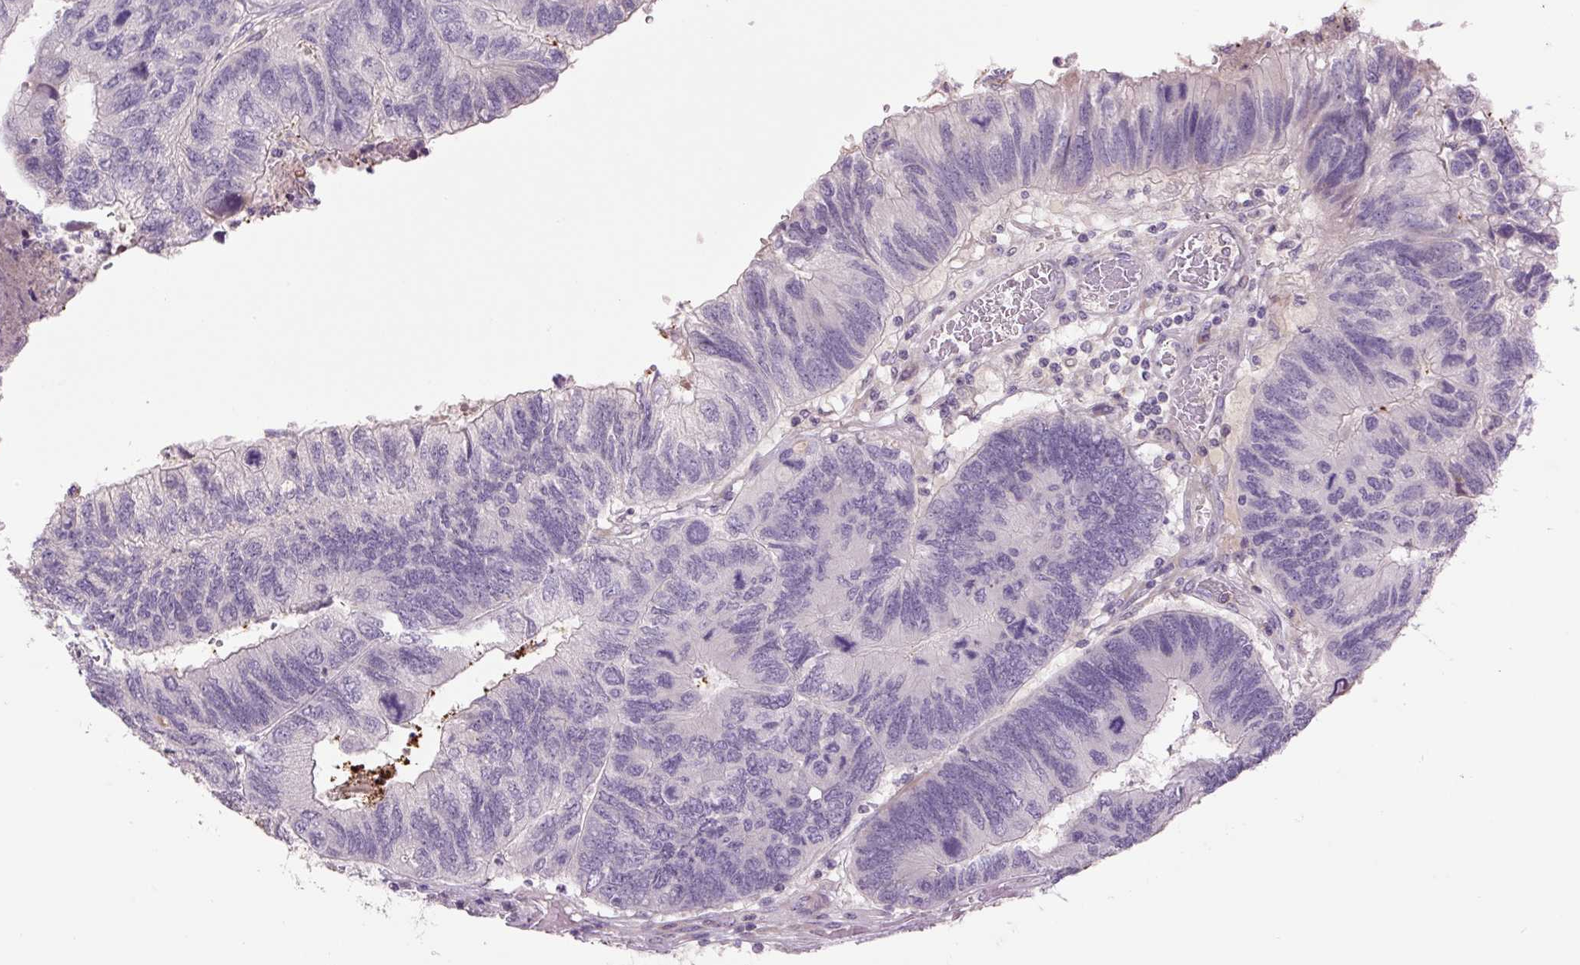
{"staining": {"intensity": "negative", "quantity": "none", "location": "none"}, "tissue": "colorectal cancer", "cell_type": "Tumor cells", "image_type": "cancer", "snomed": [{"axis": "morphology", "description": "Adenocarcinoma, NOS"}, {"axis": "topography", "description": "Colon"}], "caption": "A photomicrograph of human colorectal cancer (adenocarcinoma) is negative for staining in tumor cells.", "gene": "TMEM100", "patient": {"sex": "female", "age": 67}}